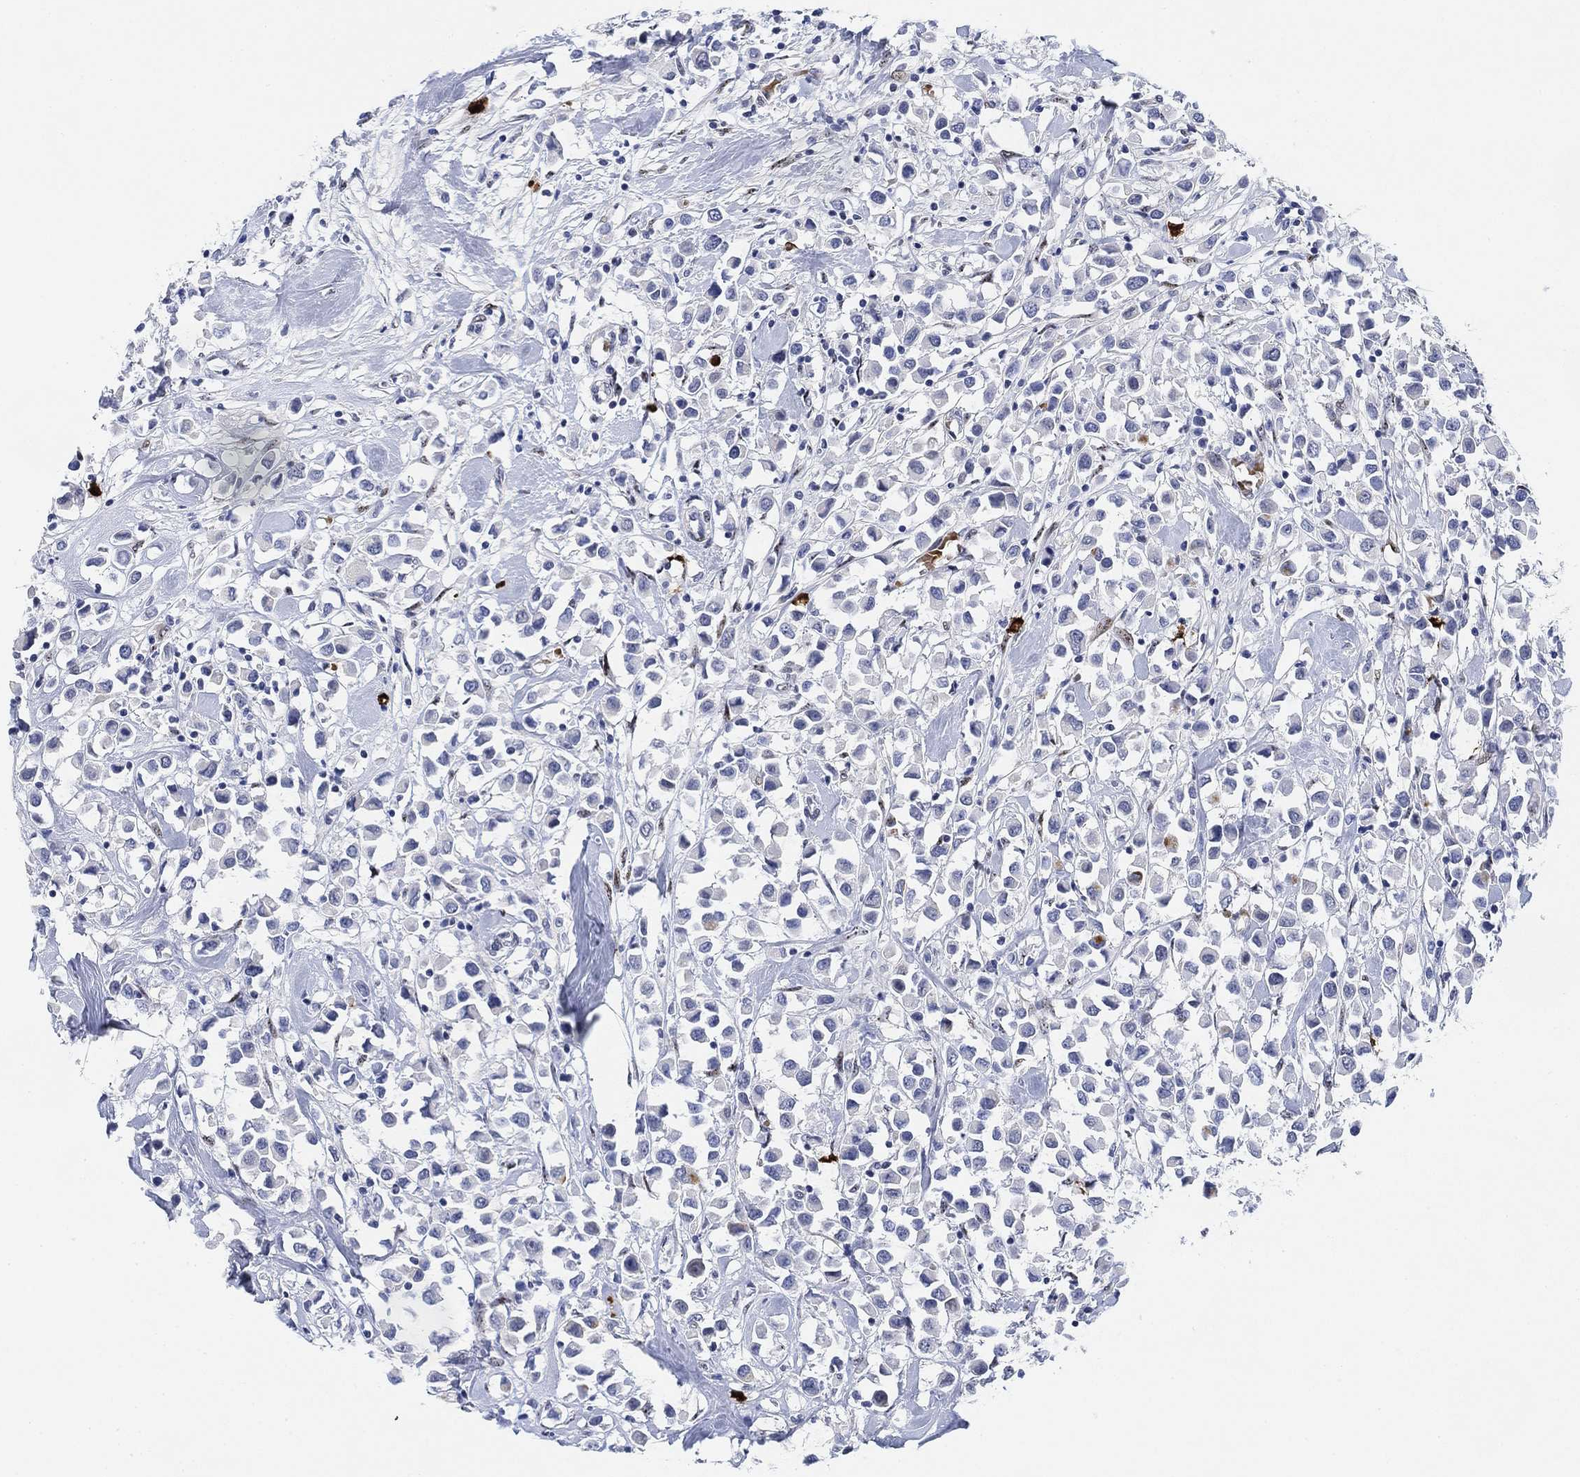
{"staining": {"intensity": "negative", "quantity": "none", "location": "none"}, "tissue": "breast cancer", "cell_type": "Tumor cells", "image_type": "cancer", "snomed": [{"axis": "morphology", "description": "Duct carcinoma"}, {"axis": "topography", "description": "Breast"}], "caption": "Immunohistochemistry histopathology image of neoplastic tissue: breast invasive ductal carcinoma stained with DAB (3,3'-diaminobenzidine) demonstrates no significant protein expression in tumor cells.", "gene": "PAX6", "patient": {"sex": "female", "age": 61}}